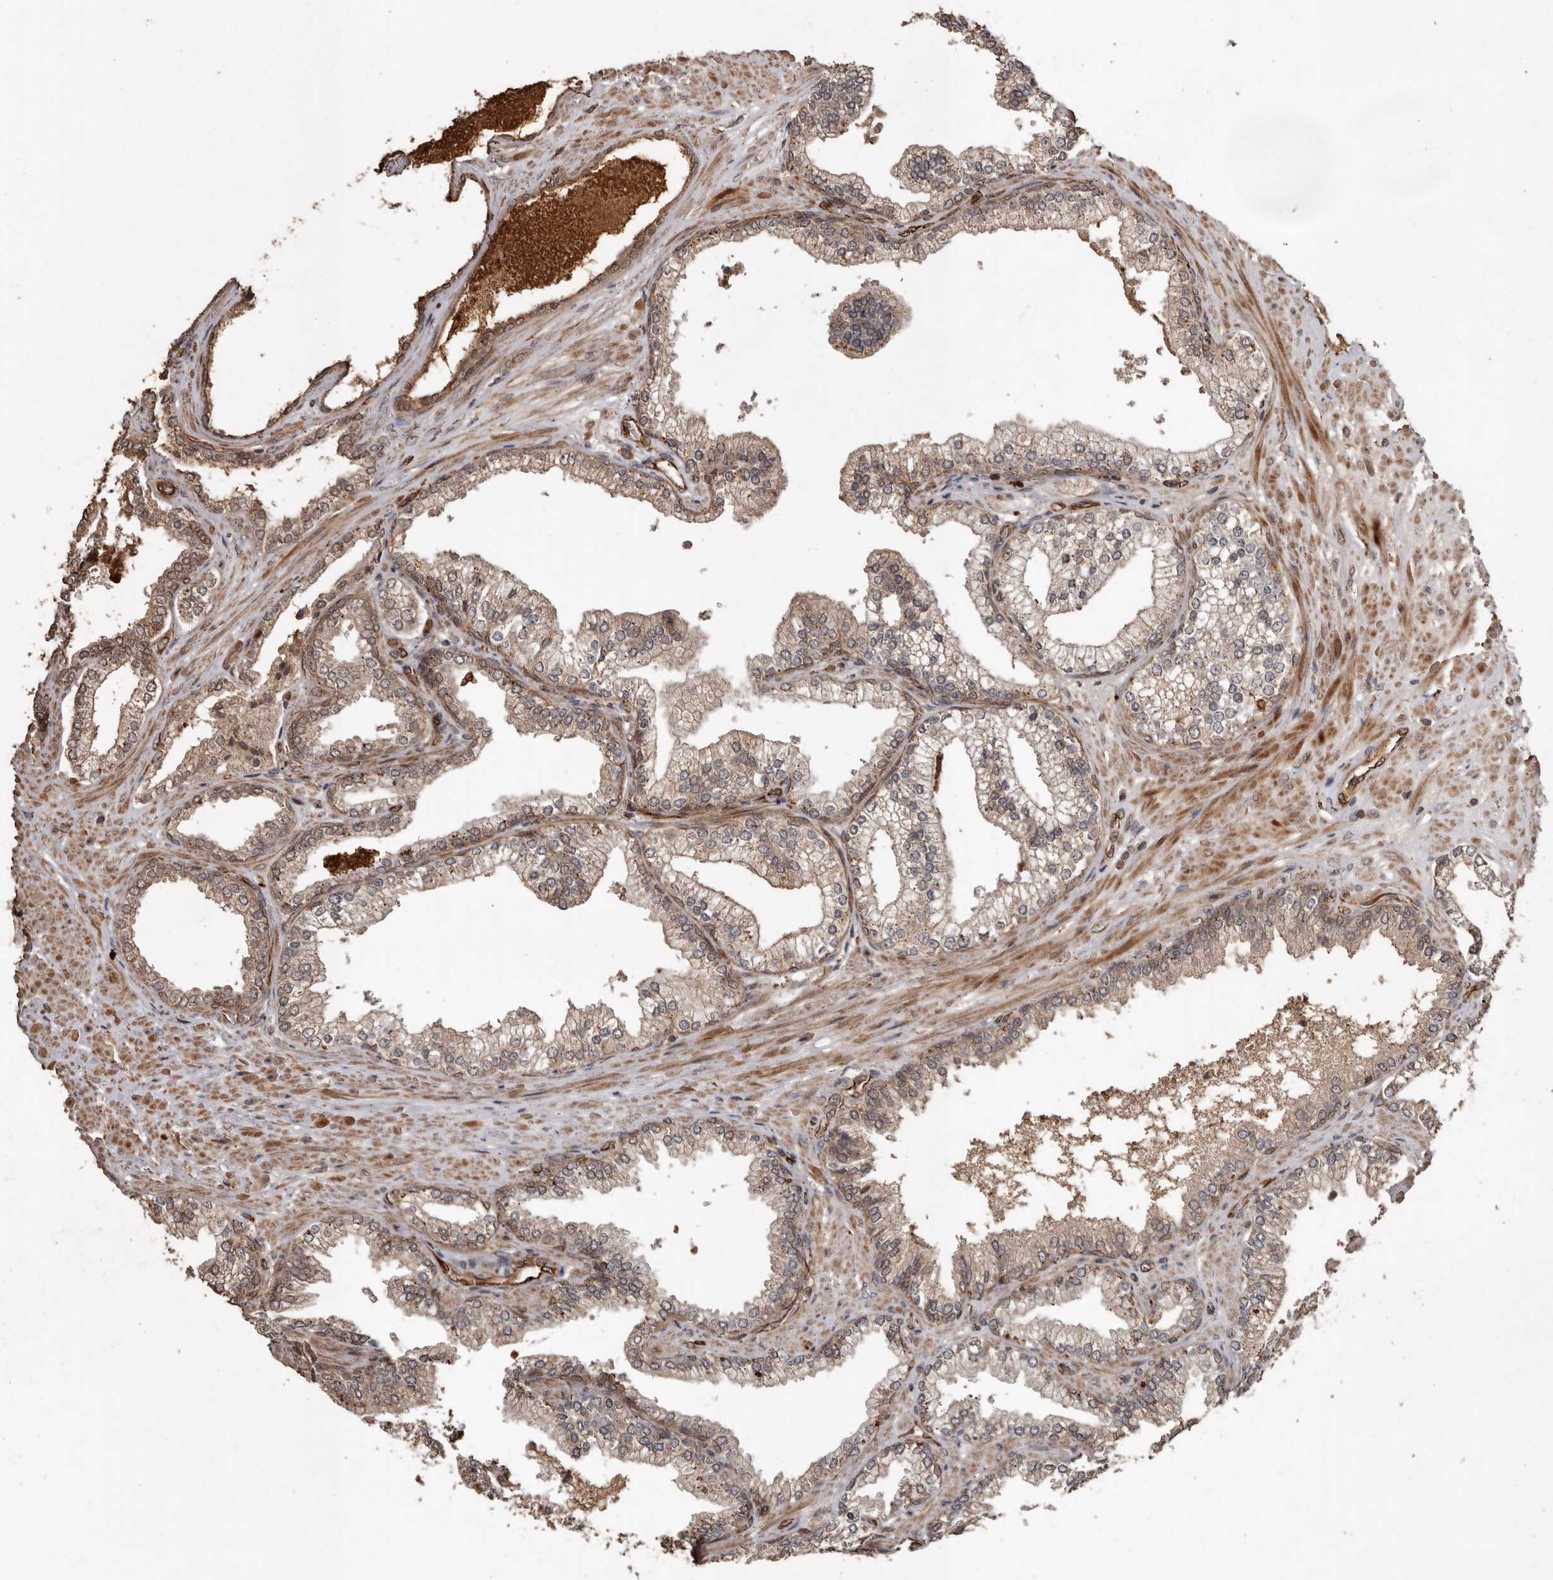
{"staining": {"intensity": "weak", "quantity": "25%-75%", "location": "cytoplasmic/membranous"}, "tissue": "prostate cancer", "cell_type": "Tumor cells", "image_type": "cancer", "snomed": [{"axis": "morphology", "description": "Adenocarcinoma, Low grade"}, {"axis": "topography", "description": "Prostate"}], "caption": "Prostate cancer (low-grade adenocarcinoma) was stained to show a protein in brown. There is low levels of weak cytoplasmic/membranous staining in about 25%-75% of tumor cells.", "gene": "BRAT1", "patient": {"sex": "male", "age": 71}}